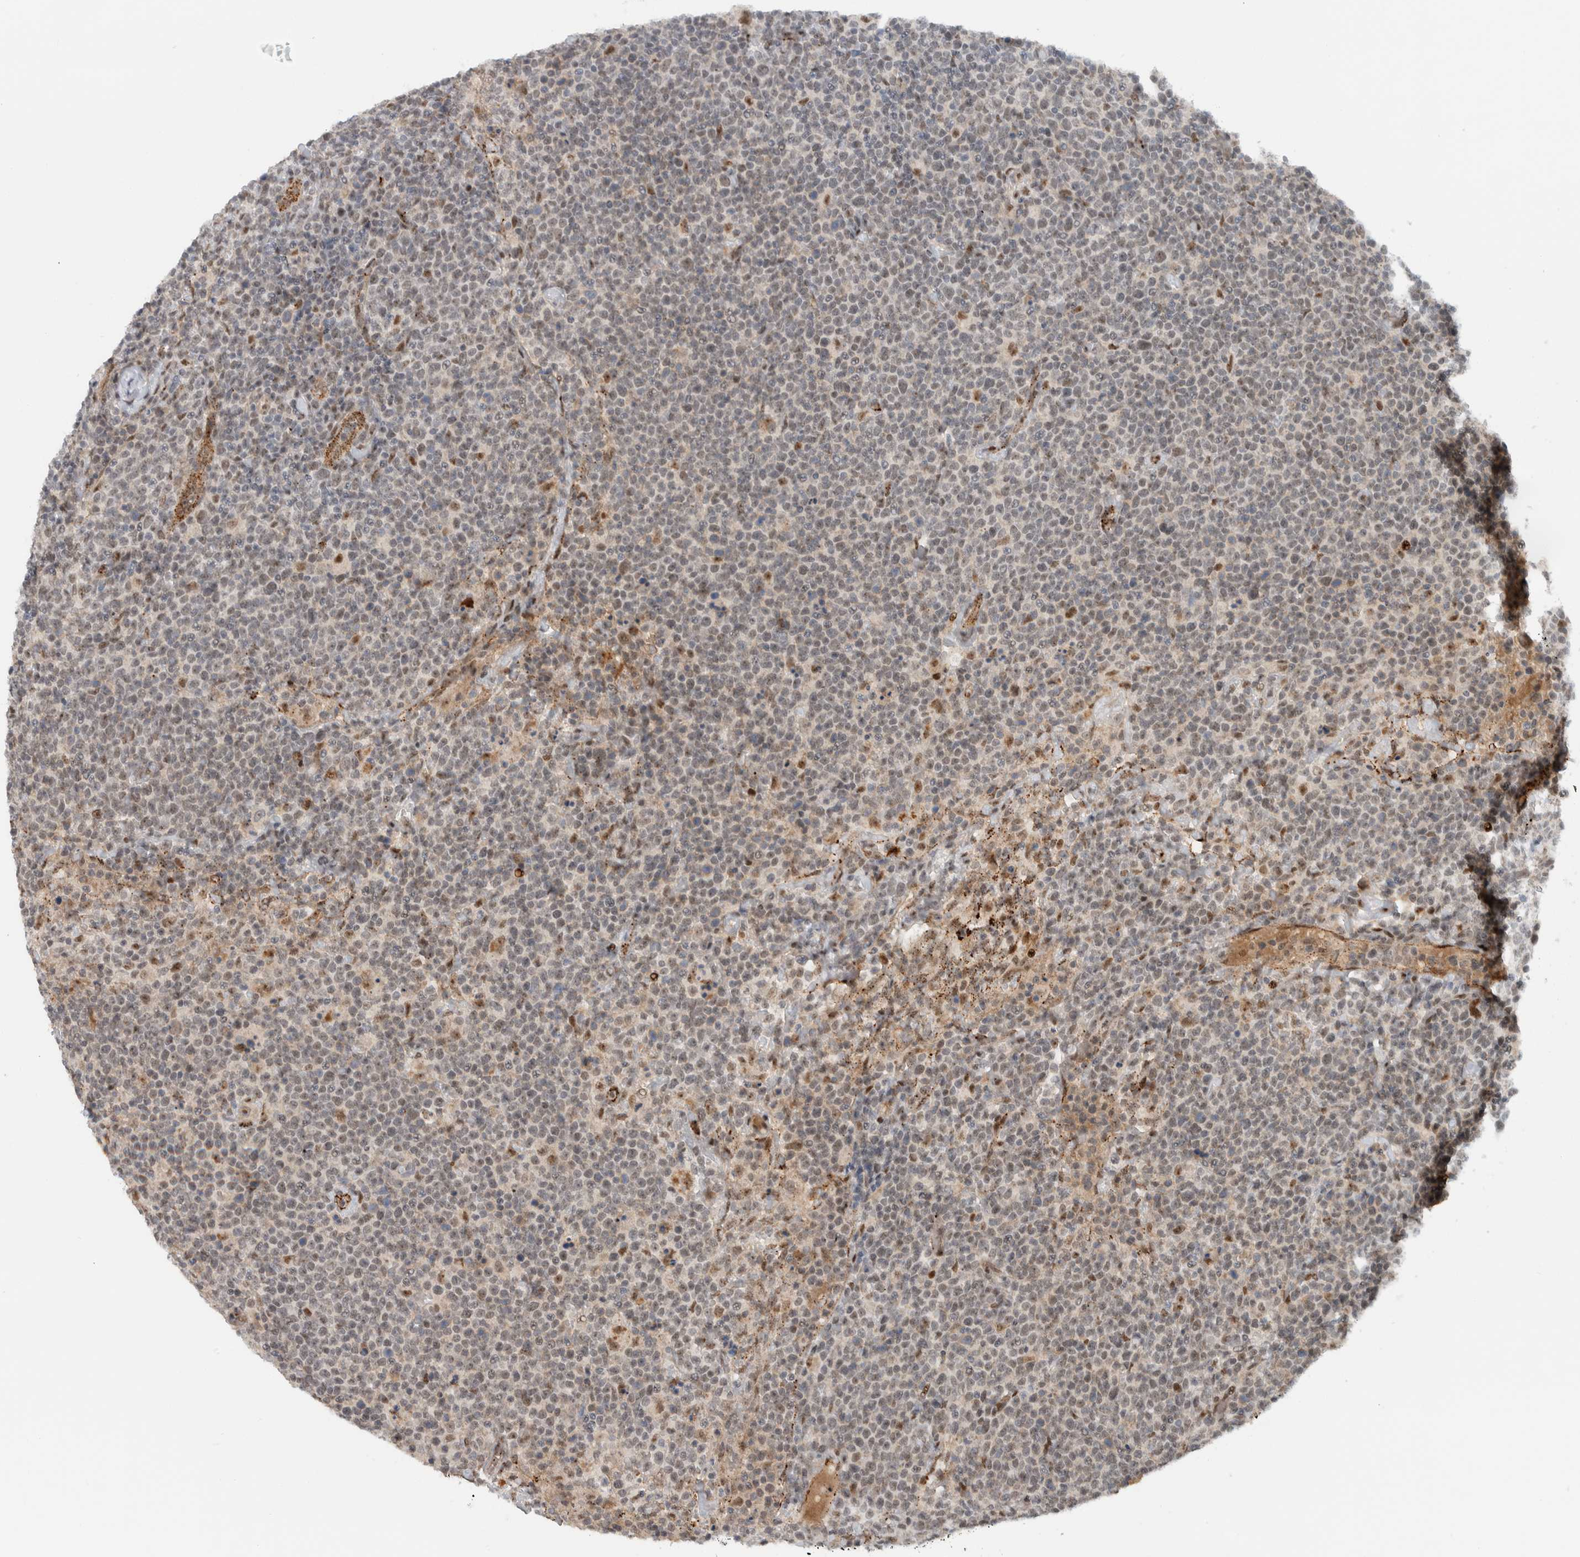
{"staining": {"intensity": "weak", "quantity": "<25%", "location": "nuclear"}, "tissue": "lymphoma", "cell_type": "Tumor cells", "image_type": "cancer", "snomed": [{"axis": "morphology", "description": "Malignant lymphoma, non-Hodgkin's type, High grade"}, {"axis": "topography", "description": "Lymph node"}], "caption": "An immunohistochemistry histopathology image of lymphoma is shown. There is no staining in tumor cells of lymphoma. (Stains: DAB IHC with hematoxylin counter stain, Microscopy: brightfield microscopy at high magnification).", "gene": "ZFP91", "patient": {"sex": "male", "age": 61}}